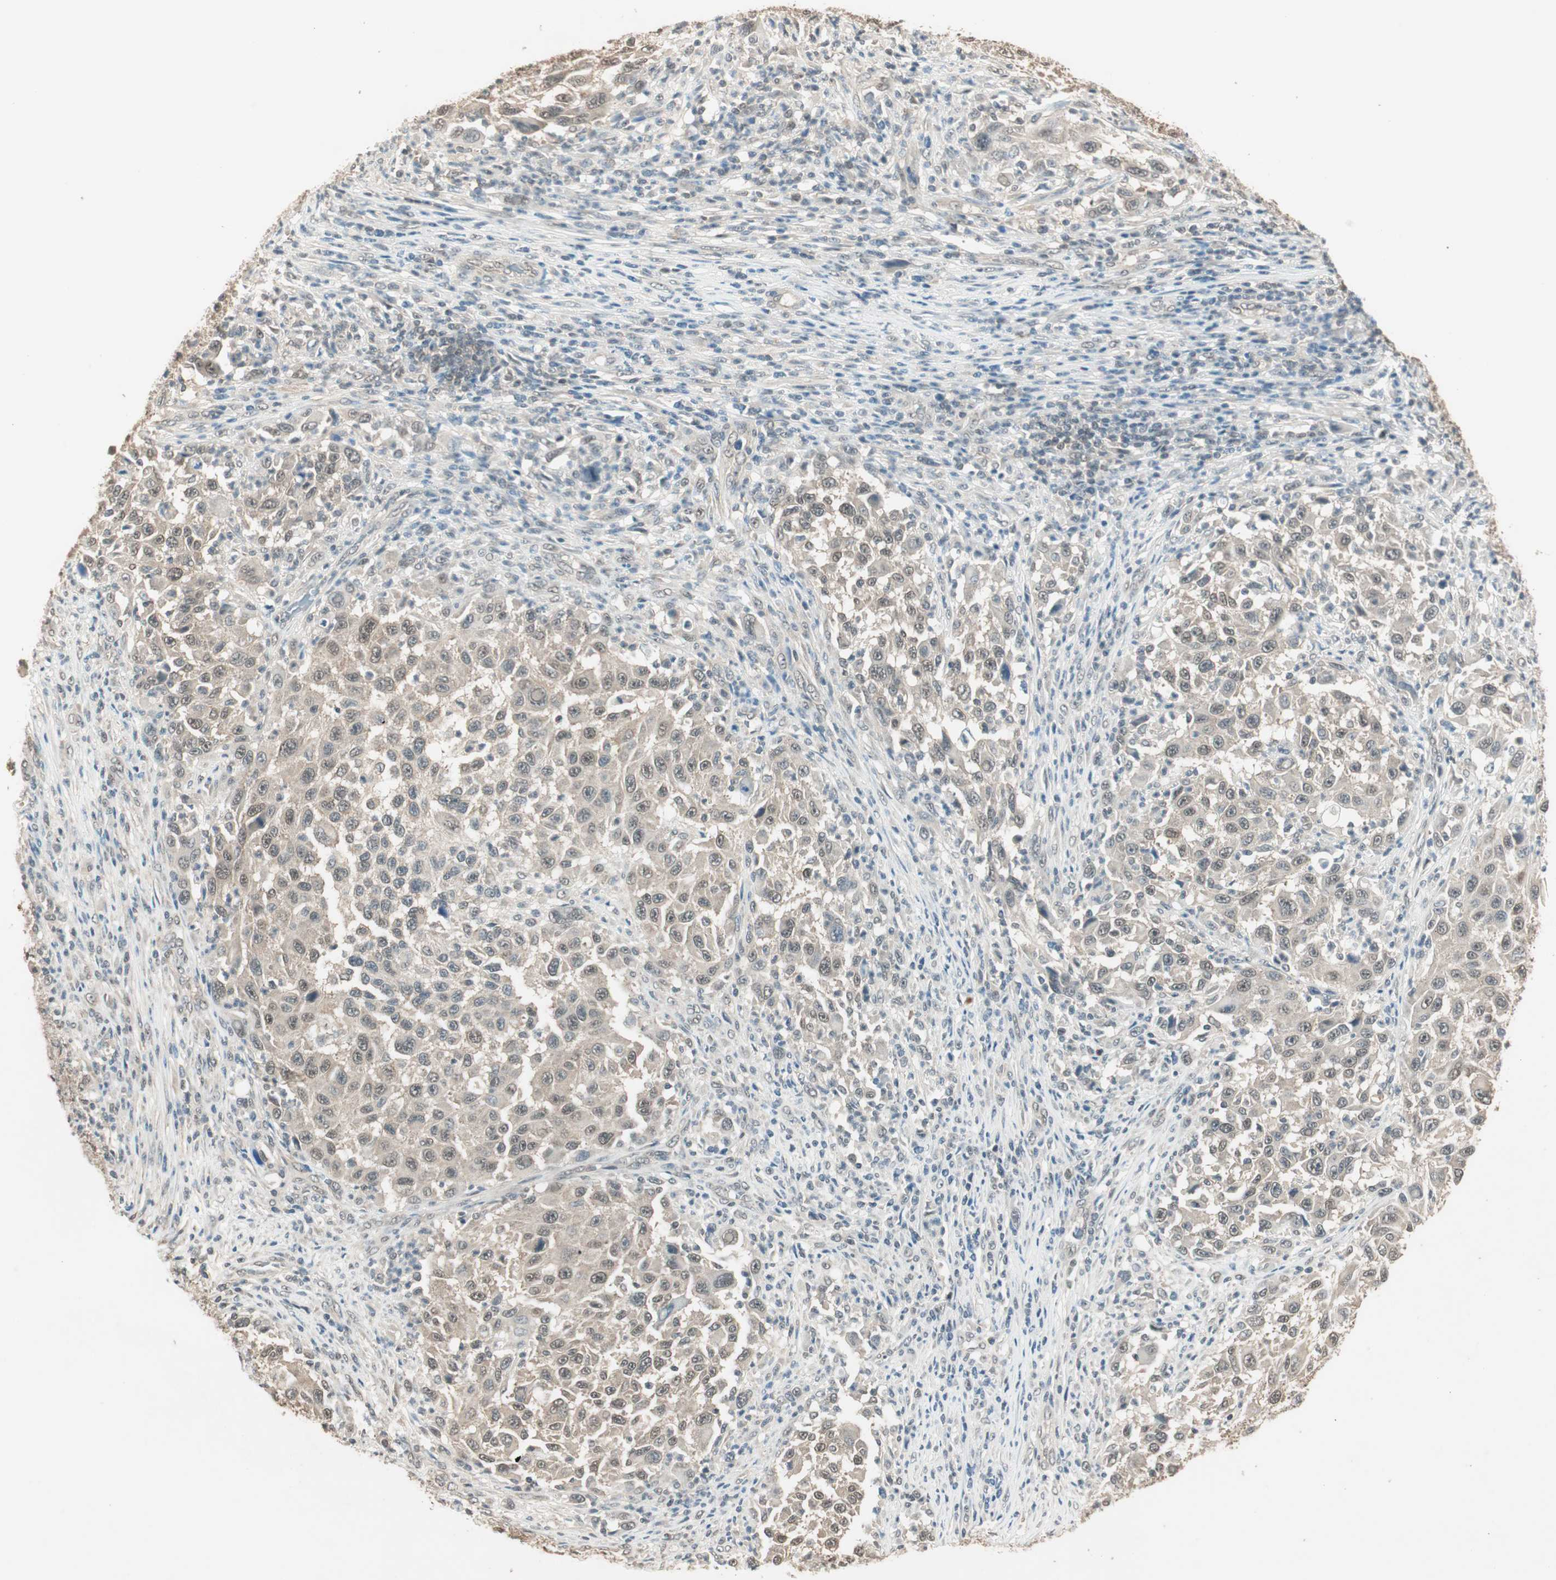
{"staining": {"intensity": "weak", "quantity": "25%-75%", "location": "cytoplasmic/membranous"}, "tissue": "melanoma", "cell_type": "Tumor cells", "image_type": "cancer", "snomed": [{"axis": "morphology", "description": "Malignant melanoma, Metastatic site"}, {"axis": "topography", "description": "Lymph node"}], "caption": "Protein analysis of malignant melanoma (metastatic site) tissue displays weak cytoplasmic/membranous positivity in approximately 25%-75% of tumor cells.", "gene": "USP5", "patient": {"sex": "male", "age": 61}}